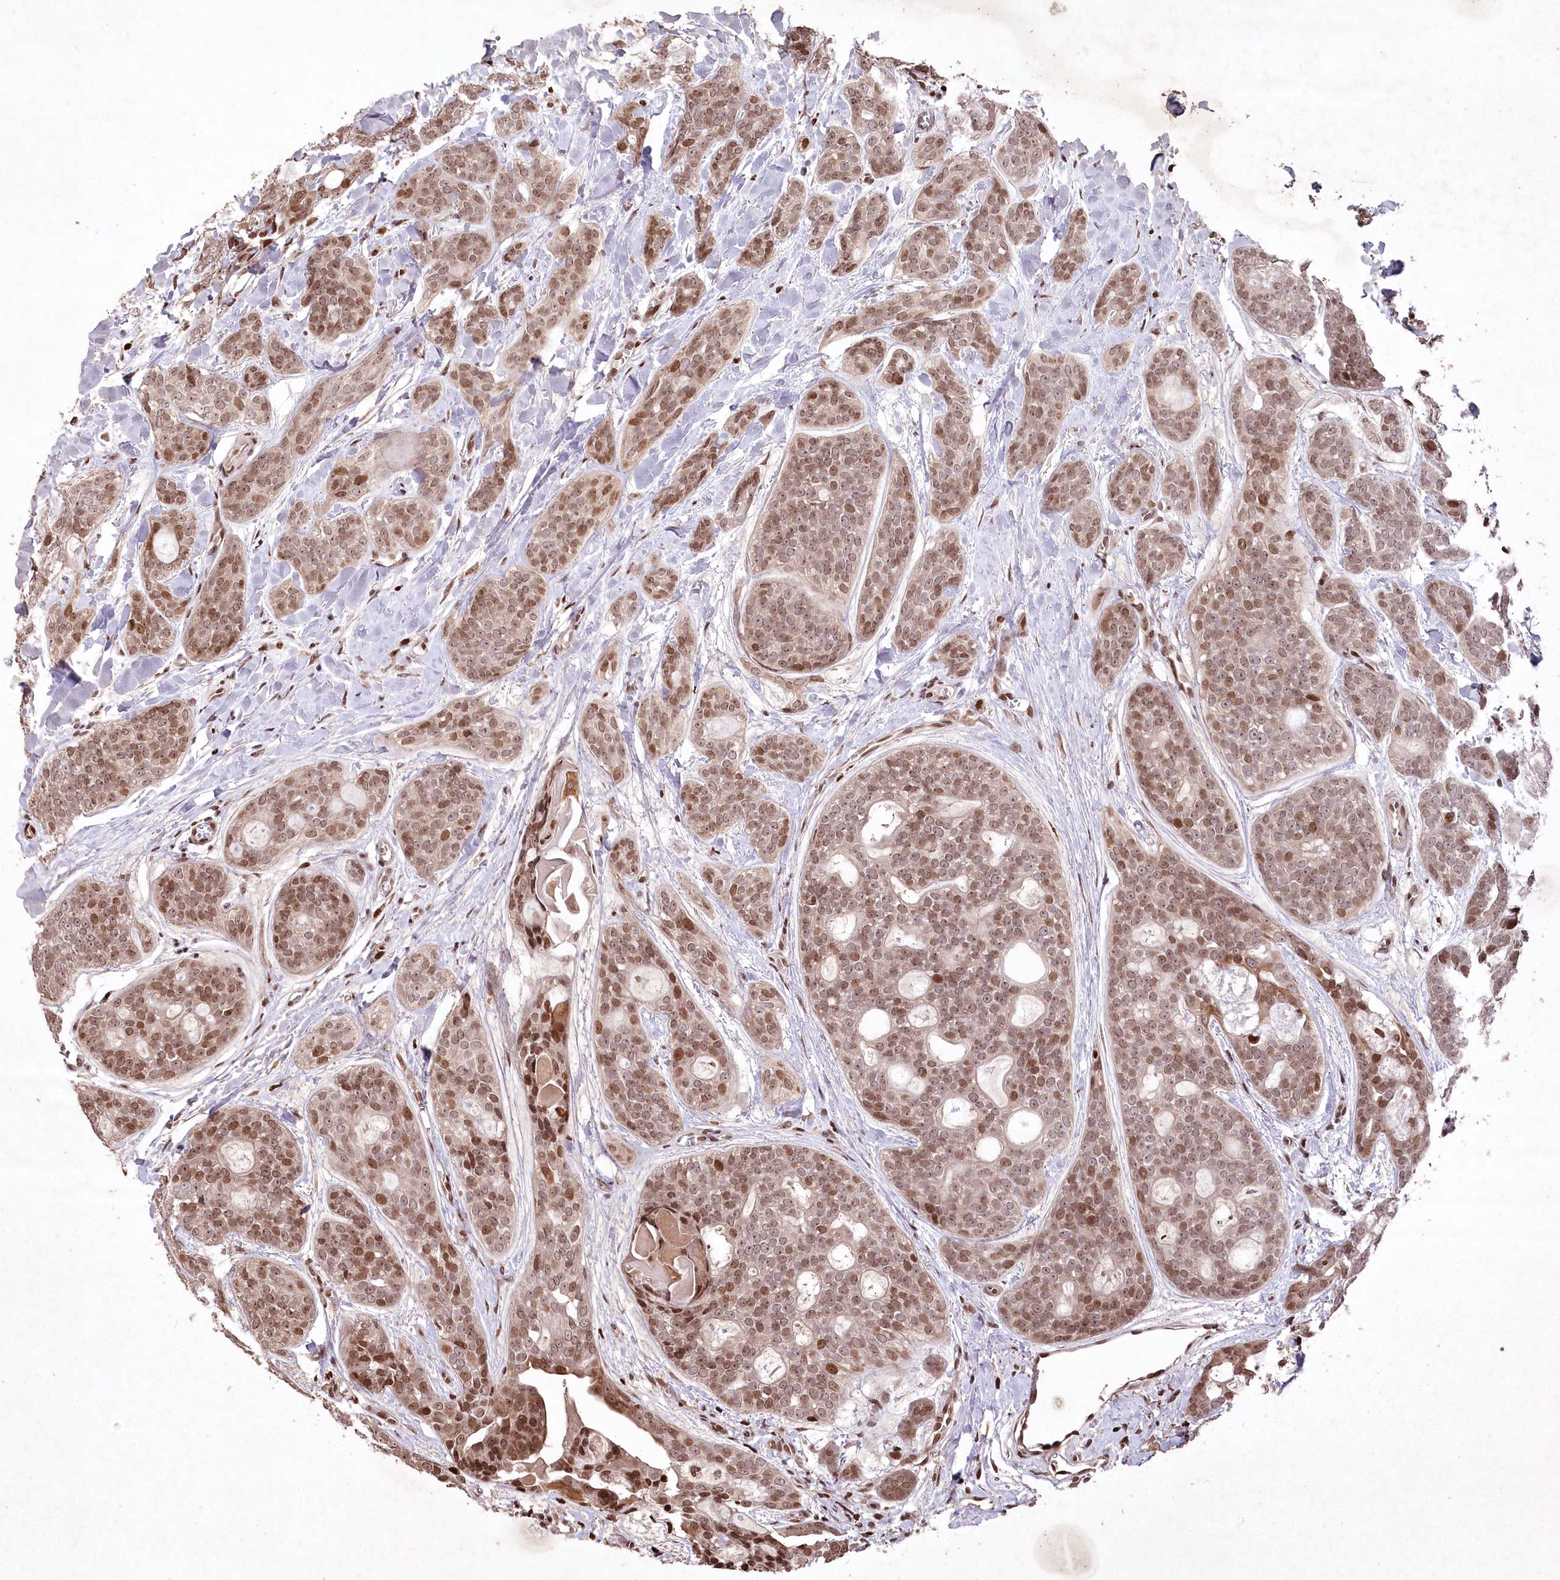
{"staining": {"intensity": "moderate", "quantity": ">75%", "location": "nuclear"}, "tissue": "head and neck cancer", "cell_type": "Tumor cells", "image_type": "cancer", "snomed": [{"axis": "morphology", "description": "Adenocarcinoma, NOS"}, {"axis": "topography", "description": "Head-Neck"}], "caption": "Immunohistochemistry (DAB (3,3'-diaminobenzidine)) staining of adenocarcinoma (head and neck) demonstrates moderate nuclear protein positivity in about >75% of tumor cells. (Brightfield microscopy of DAB IHC at high magnification).", "gene": "CCSER2", "patient": {"sex": "male", "age": 66}}